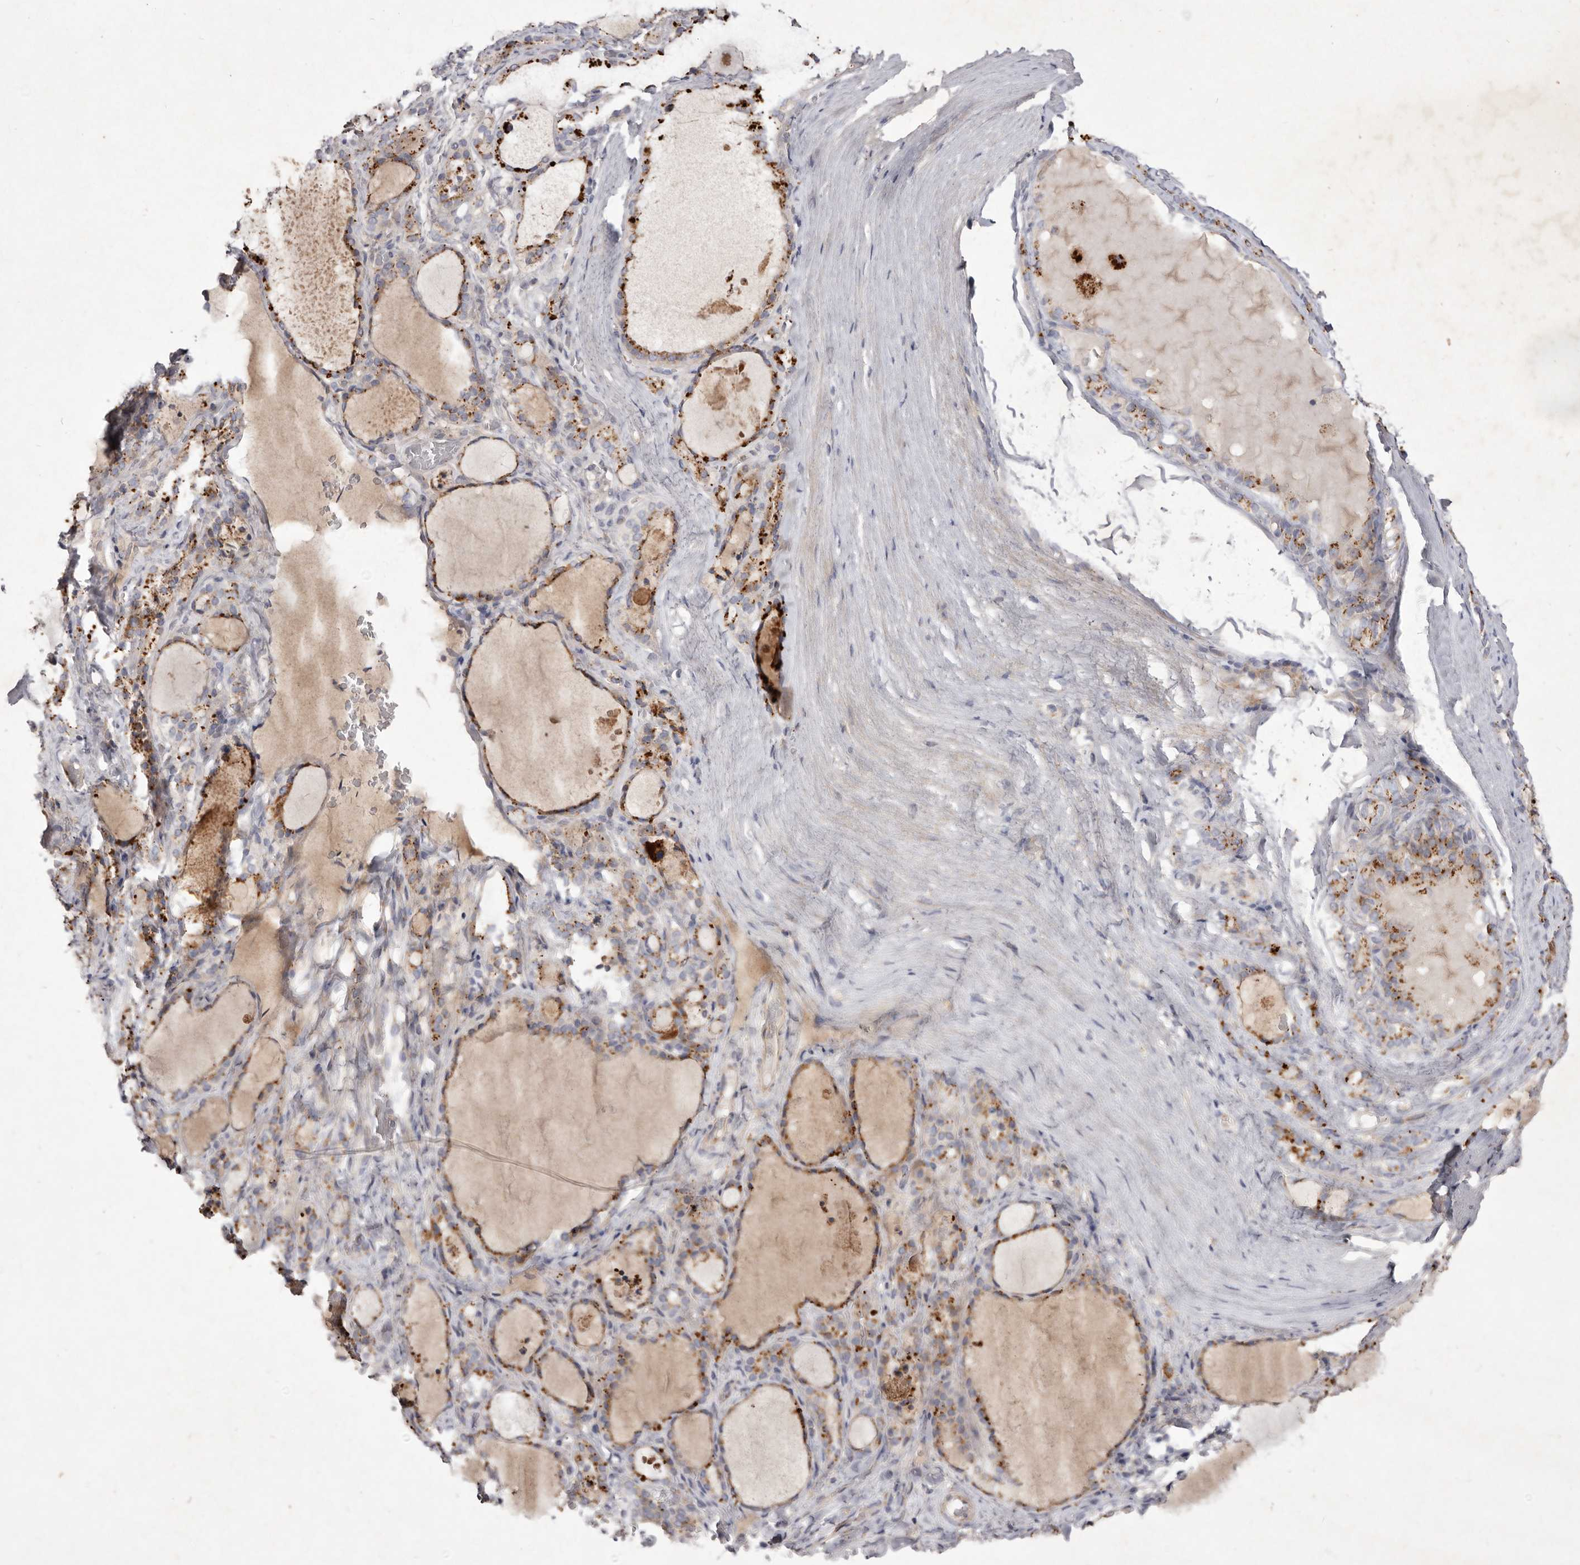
{"staining": {"intensity": "moderate", "quantity": ">75%", "location": "cytoplasmic/membranous"}, "tissue": "thyroid gland", "cell_type": "Glandular cells", "image_type": "normal", "snomed": [{"axis": "morphology", "description": "Normal tissue, NOS"}, {"axis": "topography", "description": "Thyroid gland"}], "caption": "Immunohistochemistry (IHC) (DAB (3,3'-diaminobenzidine)) staining of benign thyroid gland shows moderate cytoplasmic/membranous protein expression in about >75% of glandular cells.", "gene": "USP24", "patient": {"sex": "female", "age": 22}}